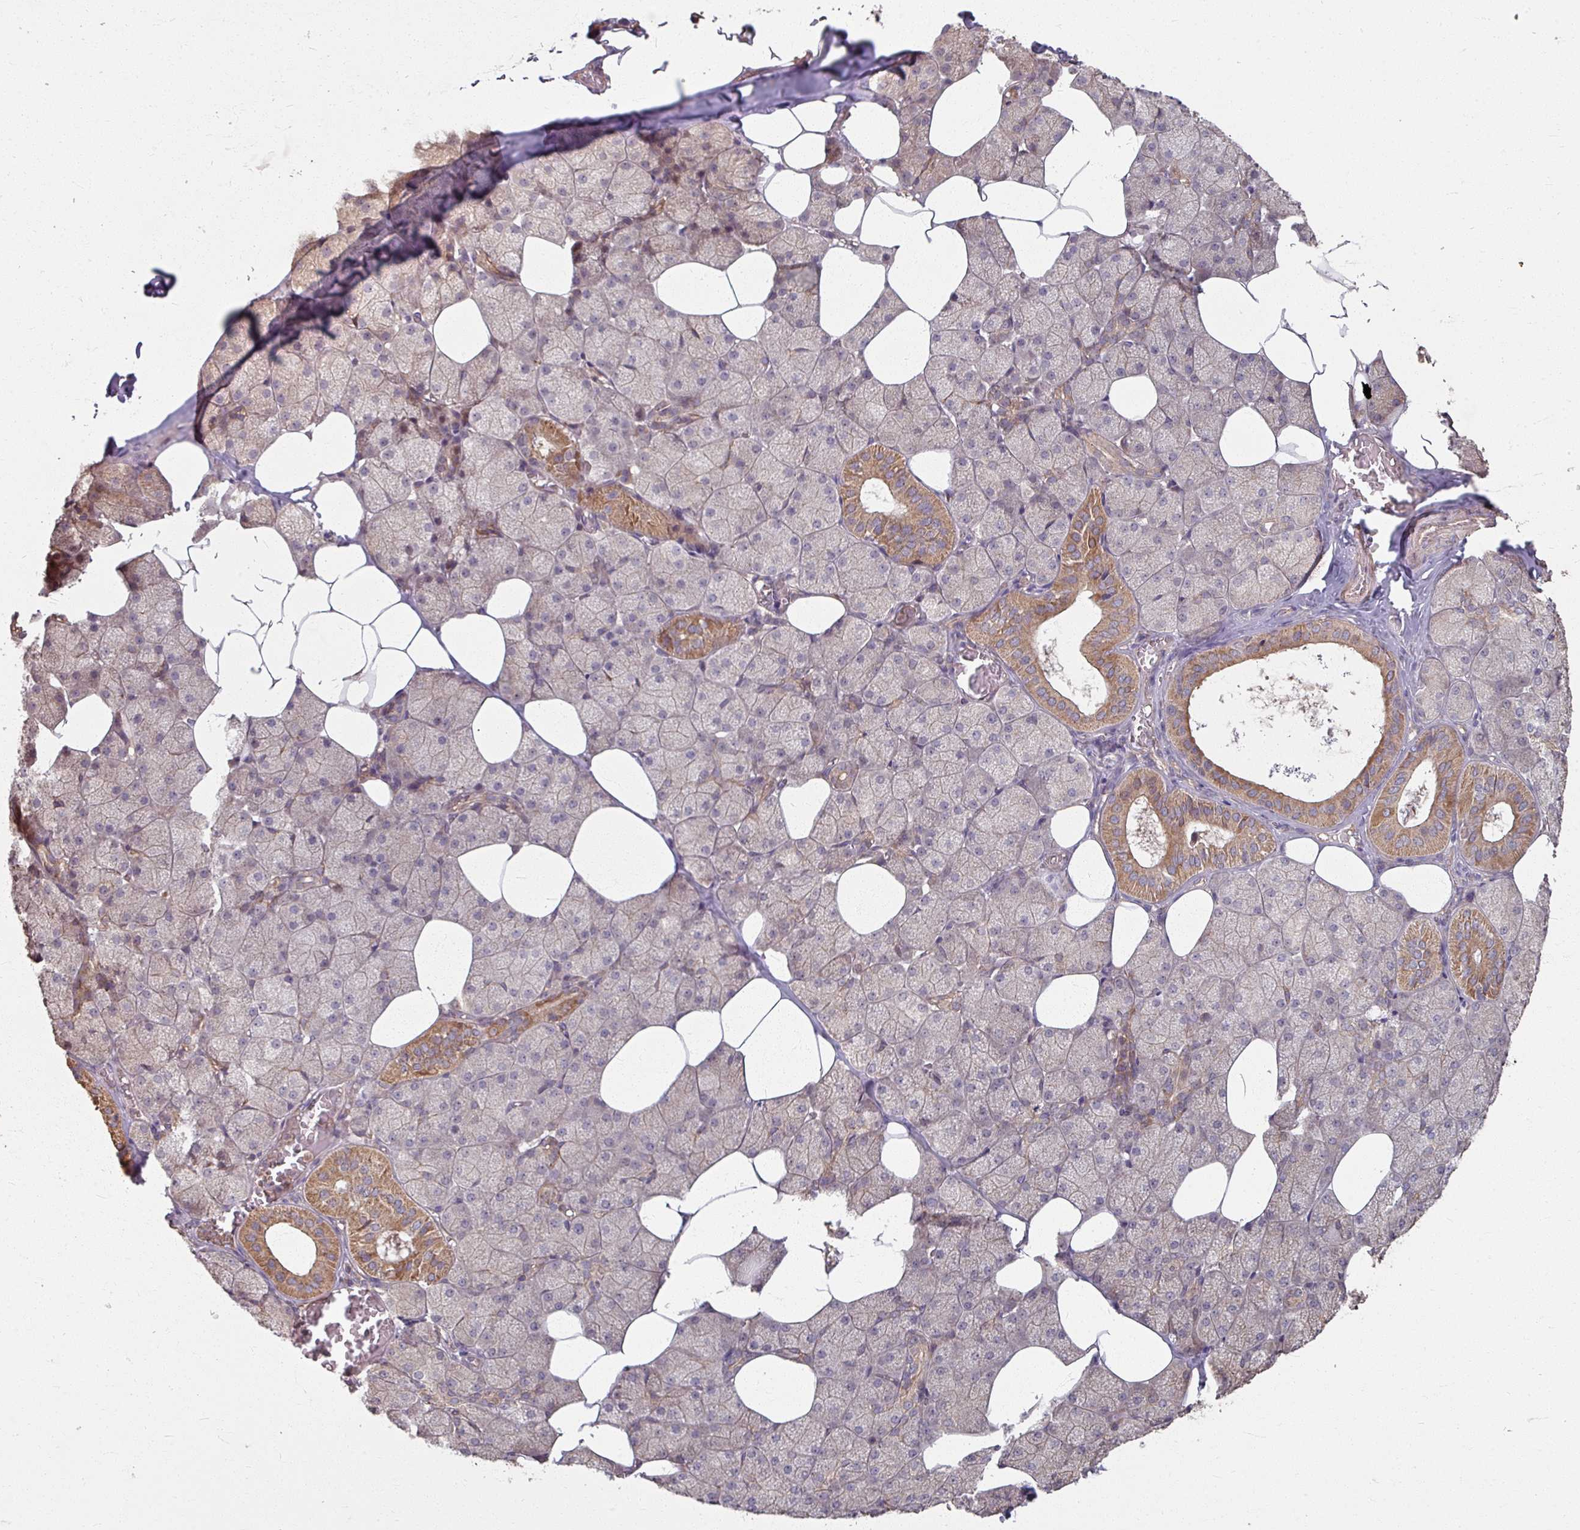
{"staining": {"intensity": "moderate", "quantity": "25%-75%", "location": "cytoplasmic/membranous"}, "tissue": "salivary gland", "cell_type": "Glandular cells", "image_type": "normal", "snomed": [{"axis": "morphology", "description": "Normal tissue, NOS"}, {"axis": "topography", "description": "Salivary gland"}, {"axis": "topography", "description": "Peripheral nerve tissue"}], "caption": "Human salivary gland stained with a brown dye demonstrates moderate cytoplasmic/membranous positive positivity in about 25%-75% of glandular cells.", "gene": "CCDC68", "patient": {"sex": "male", "age": 38}}